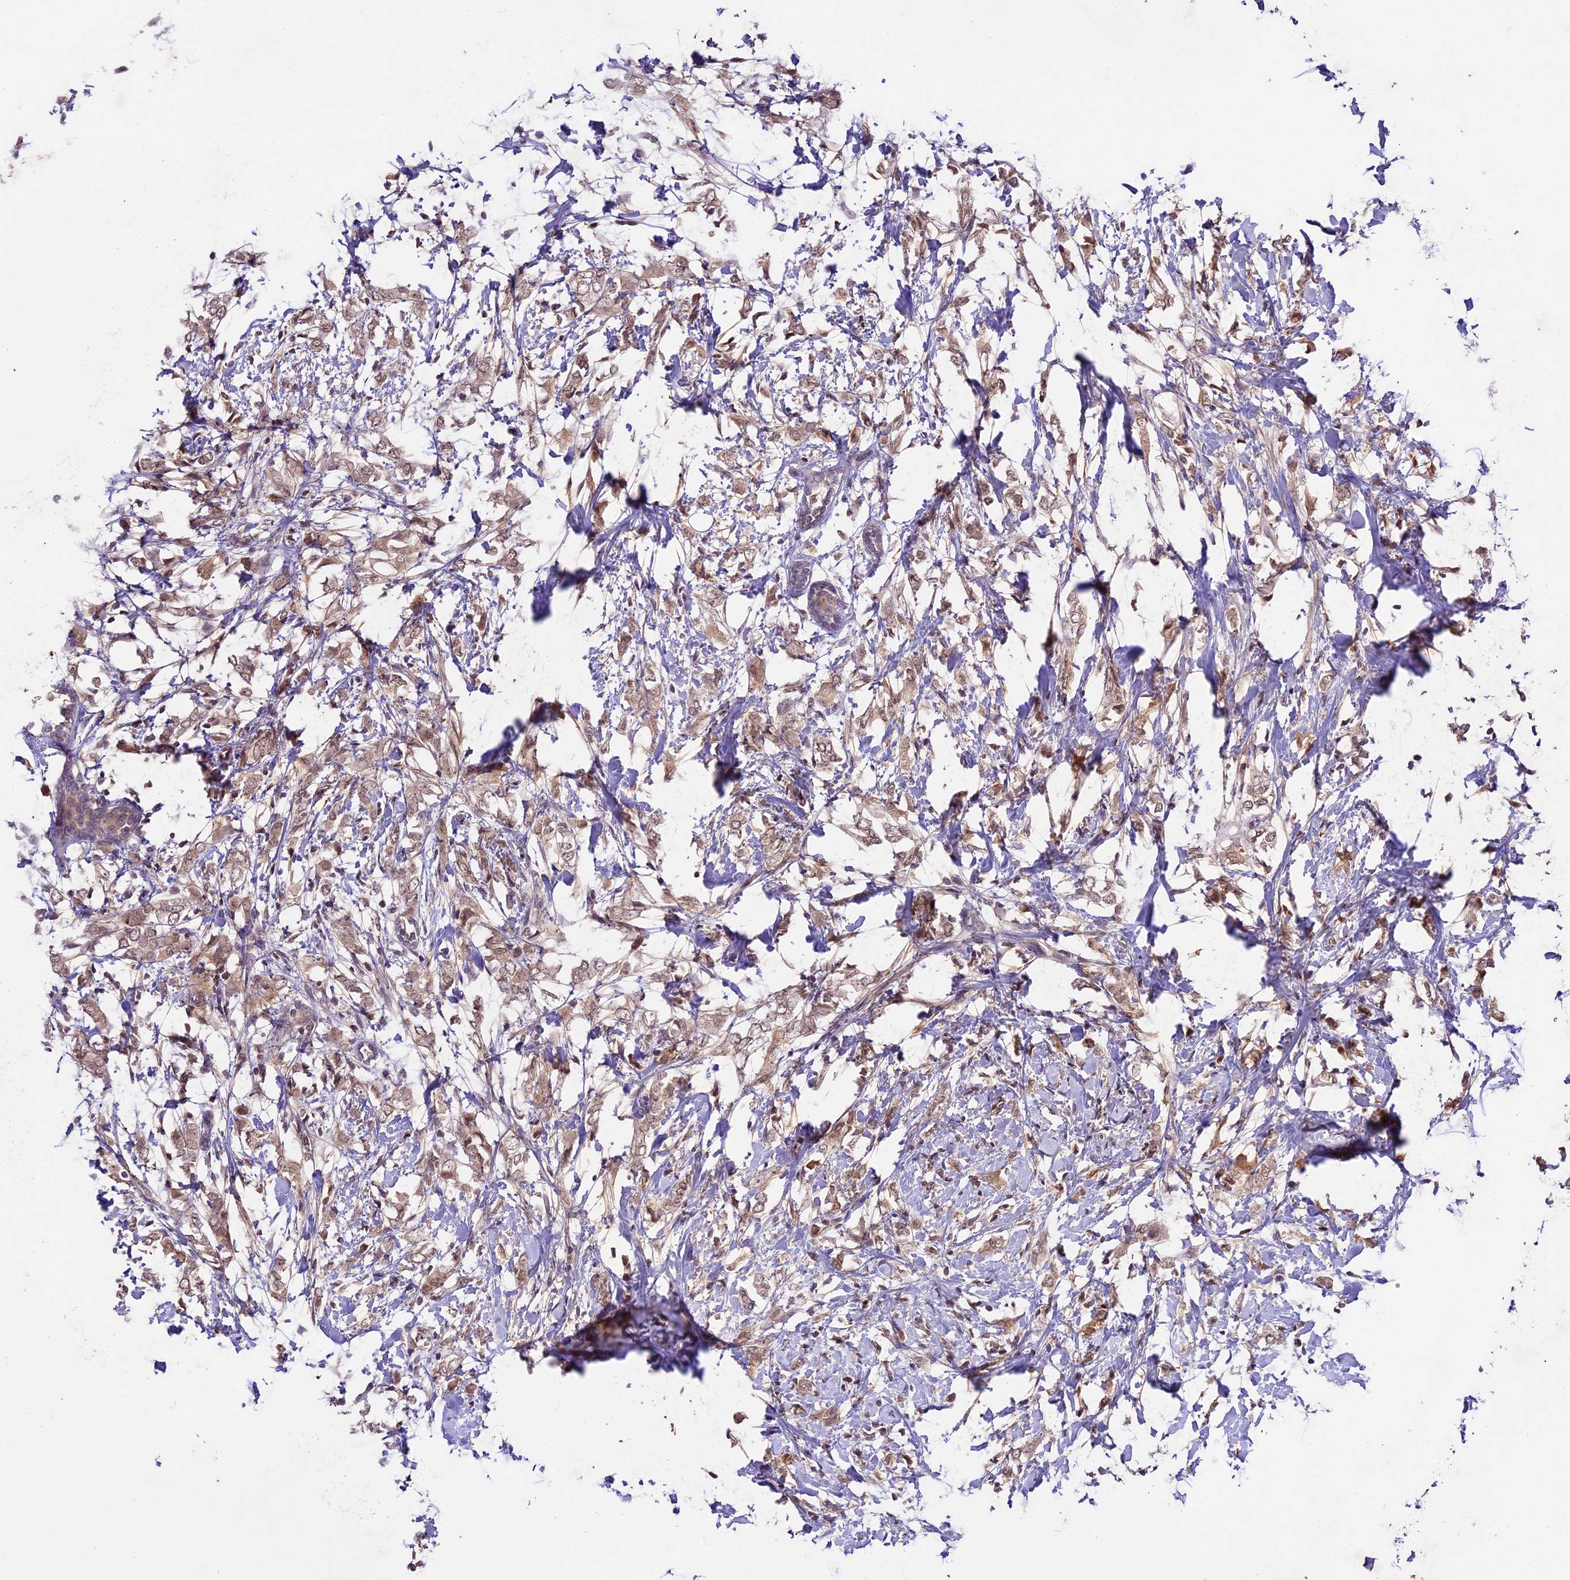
{"staining": {"intensity": "weak", "quantity": ">75%", "location": "cytoplasmic/membranous,nuclear"}, "tissue": "breast cancer", "cell_type": "Tumor cells", "image_type": "cancer", "snomed": [{"axis": "morphology", "description": "Normal tissue, NOS"}, {"axis": "morphology", "description": "Lobular carcinoma"}, {"axis": "topography", "description": "Breast"}], "caption": "IHC of breast lobular carcinoma reveals low levels of weak cytoplasmic/membranous and nuclear expression in about >75% of tumor cells. (IHC, brightfield microscopy, high magnification).", "gene": "ATP10A", "patient": {"sex": "female", "age": 47}}